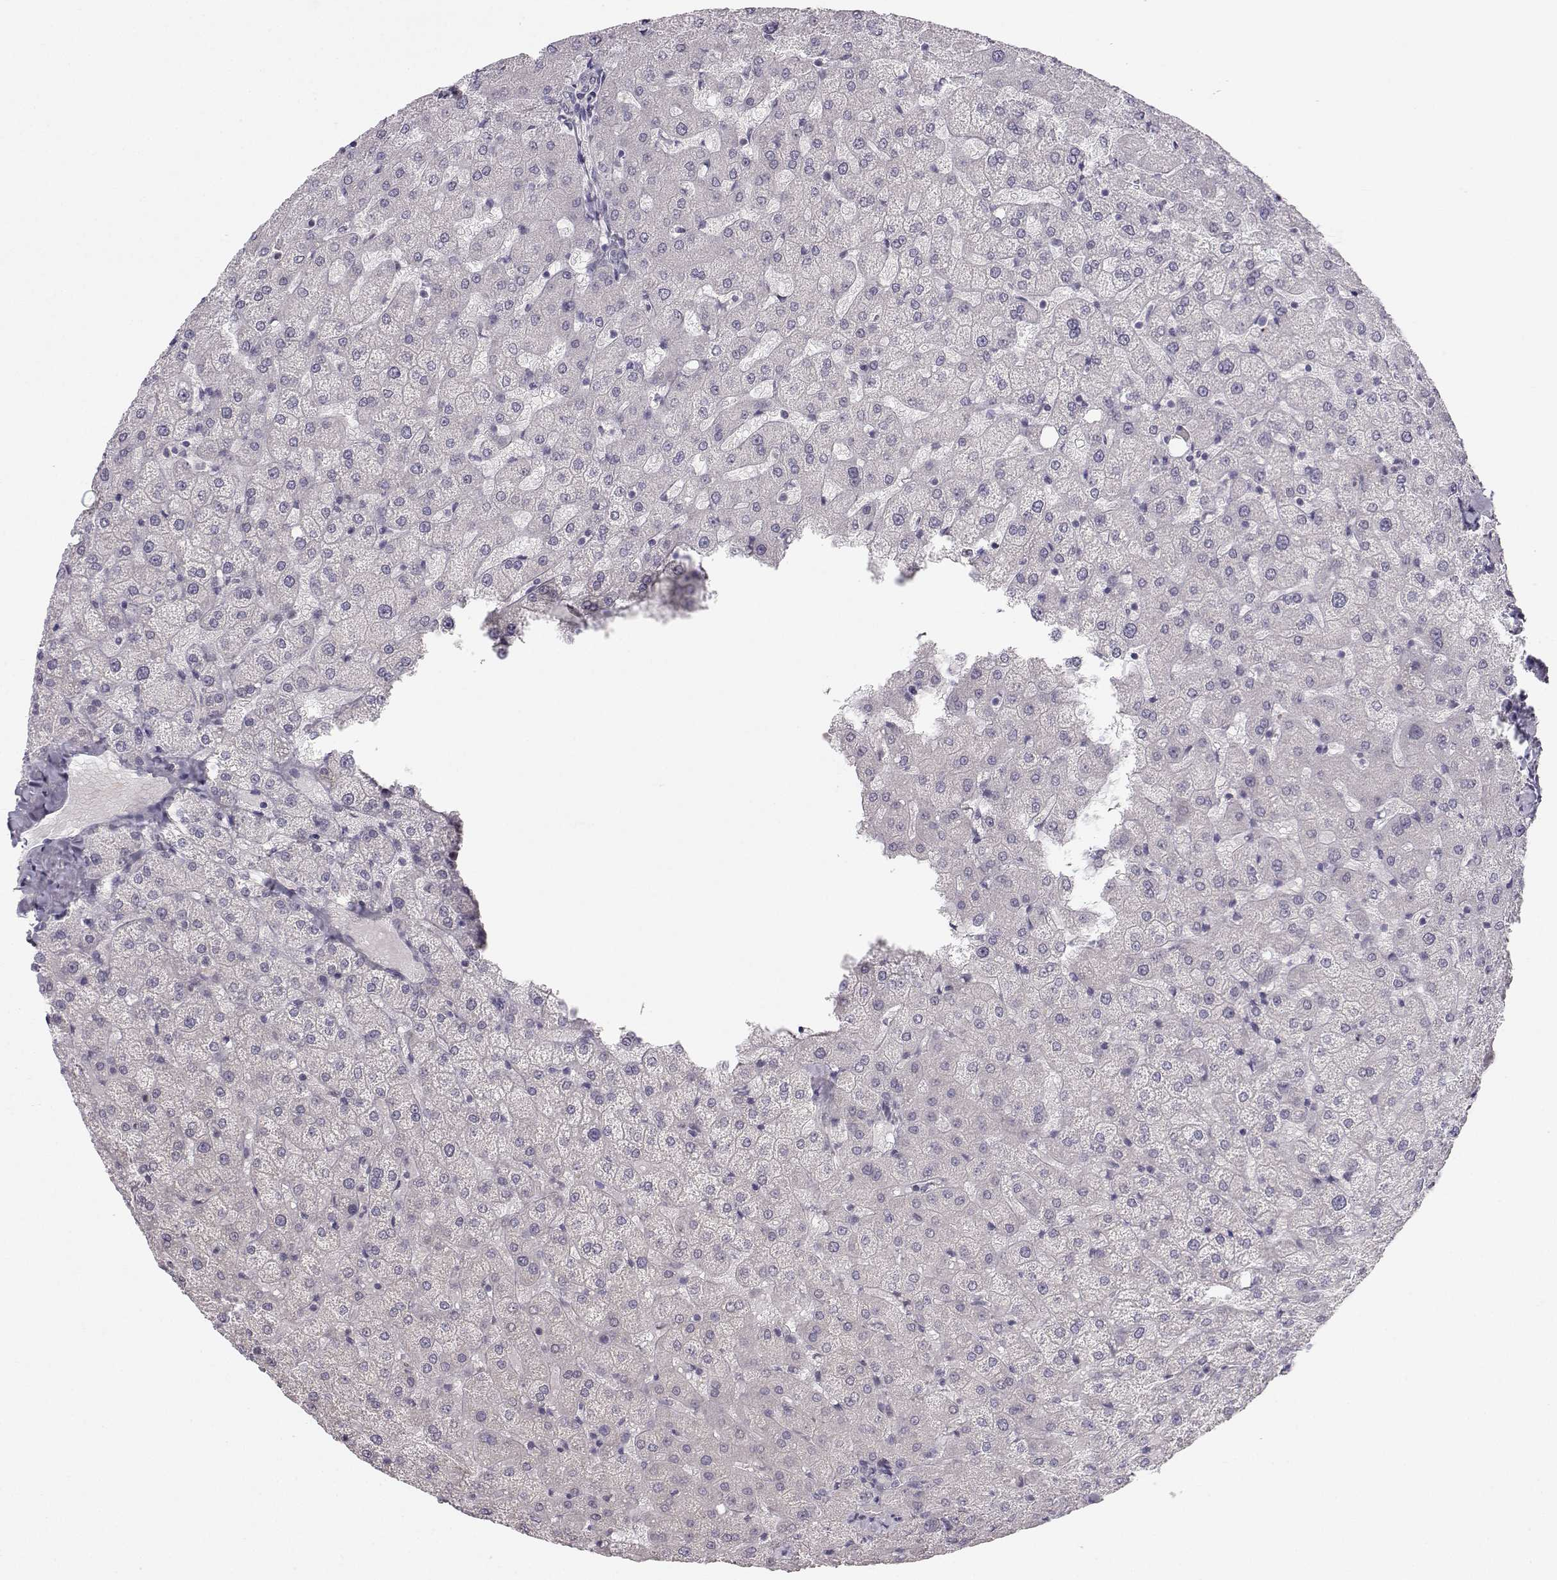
{"staining": {"intensity": "negative", "quantity": "none", "location": "none"}, "tissue": "liver", "cell_type": "Cholangiocytes", "image_type": "normal", "snomed": [{"axis": "morphology", "description": "Normal tissue, NOS"}, {"axis": "topography", "description": "Liver"}], "caption": "IHC photomicrograph of unremarkable liver: liver stained with DAB exhibits no significant protein positivity in cholangiocytes. The staining is performed using DAB brown chromogen with nuclei counter-stained in using hematoxylin.", "gene": "ZNF185", "patient": {"sex": "female", "age": 50}}